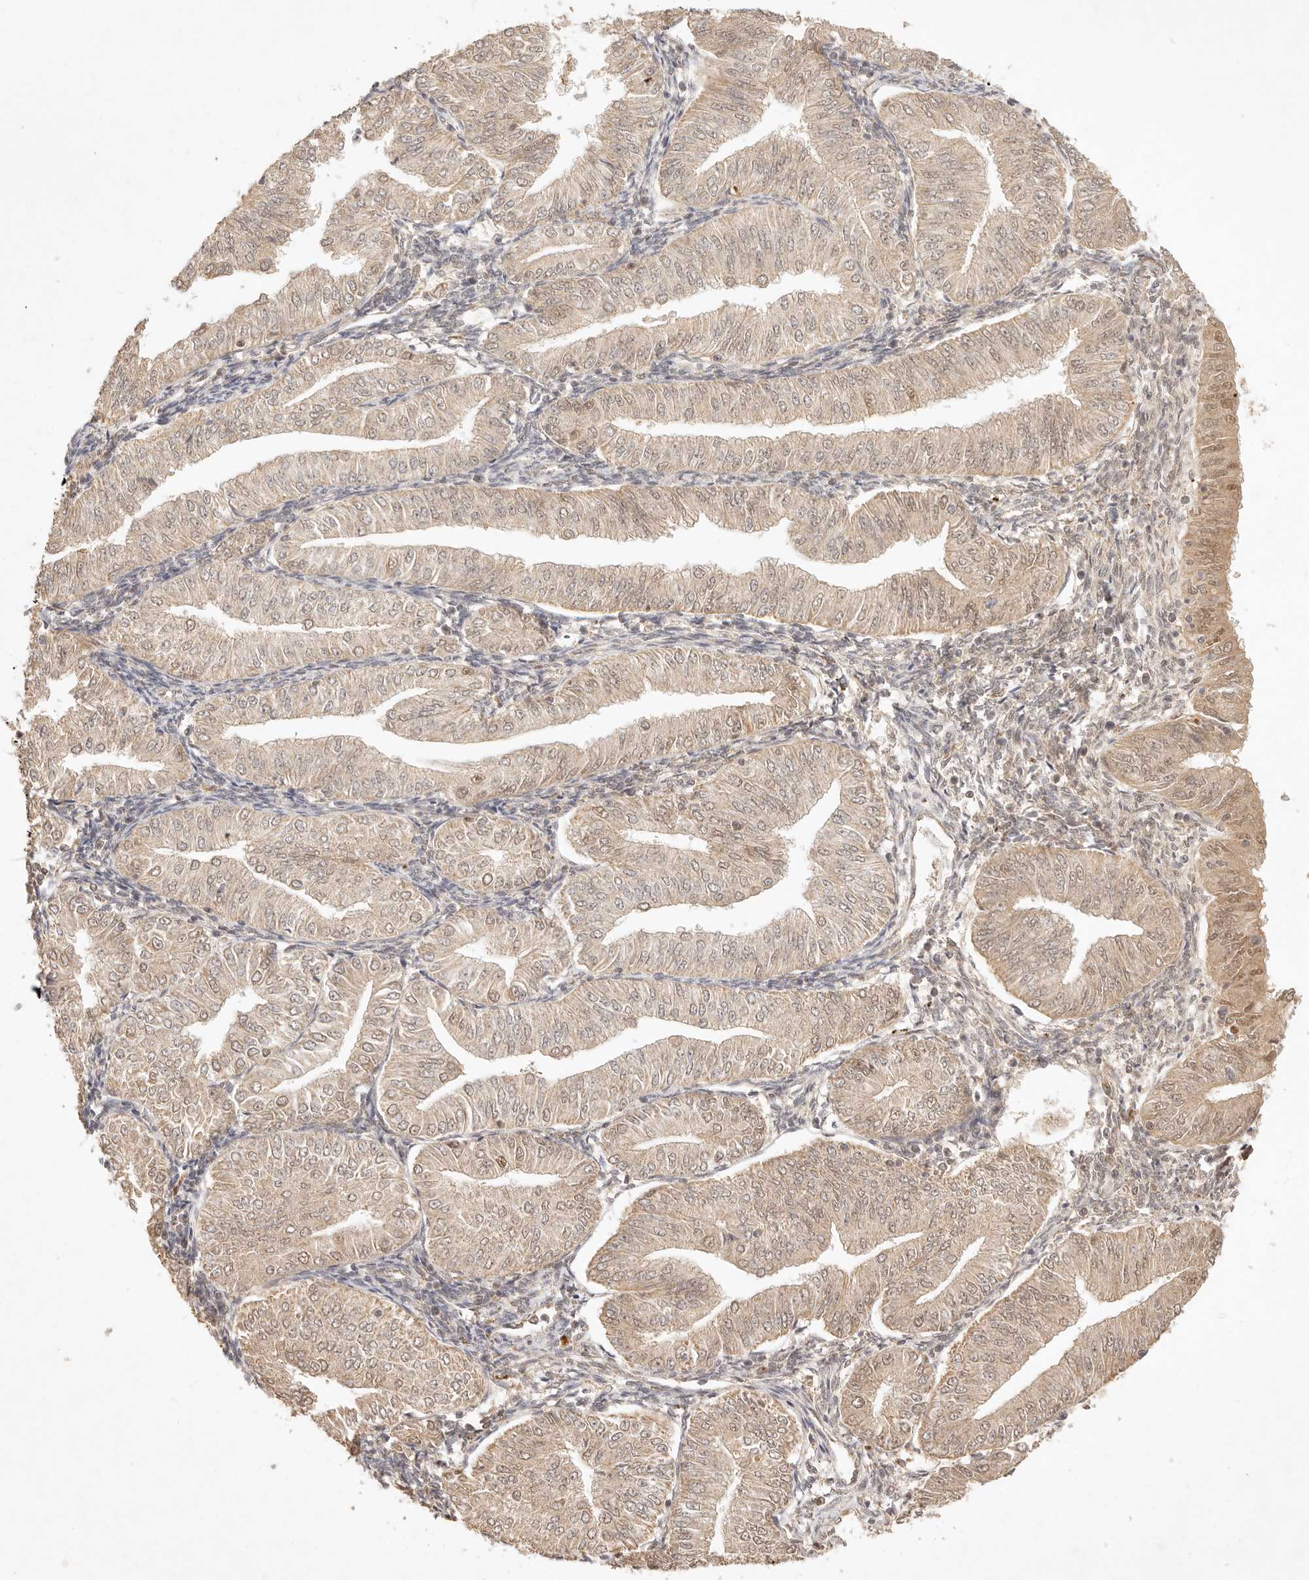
{"staining": {"intensity": "moderate", "quantity": ">75%", "location": "cytoplasmic/membranous,nuclear"}, "tissue": "endometrial cancer", "cell_type": "Tumor cells", "image_type": "cancer", "snomed": [{"axis": "morphology", "description": "Normal tissue, NOS"}, {"axis": "morphology", "description": "Adenocarcinoma, NOS"}, {"axis": "topography", "description": "Endometrium"}], "caption": "A brown stain shows moderate cytoplasmic/membranous and nuclear expression of a protein in endometrial cancer (adenocarcinoma) tumor cells. (DAB (3,3'-diaminobenzidine) IHC, brown staining for protein, blue staining for nuclei).", "gene": "TRIM11", "patient": {"sex": "female", "age": 53}}